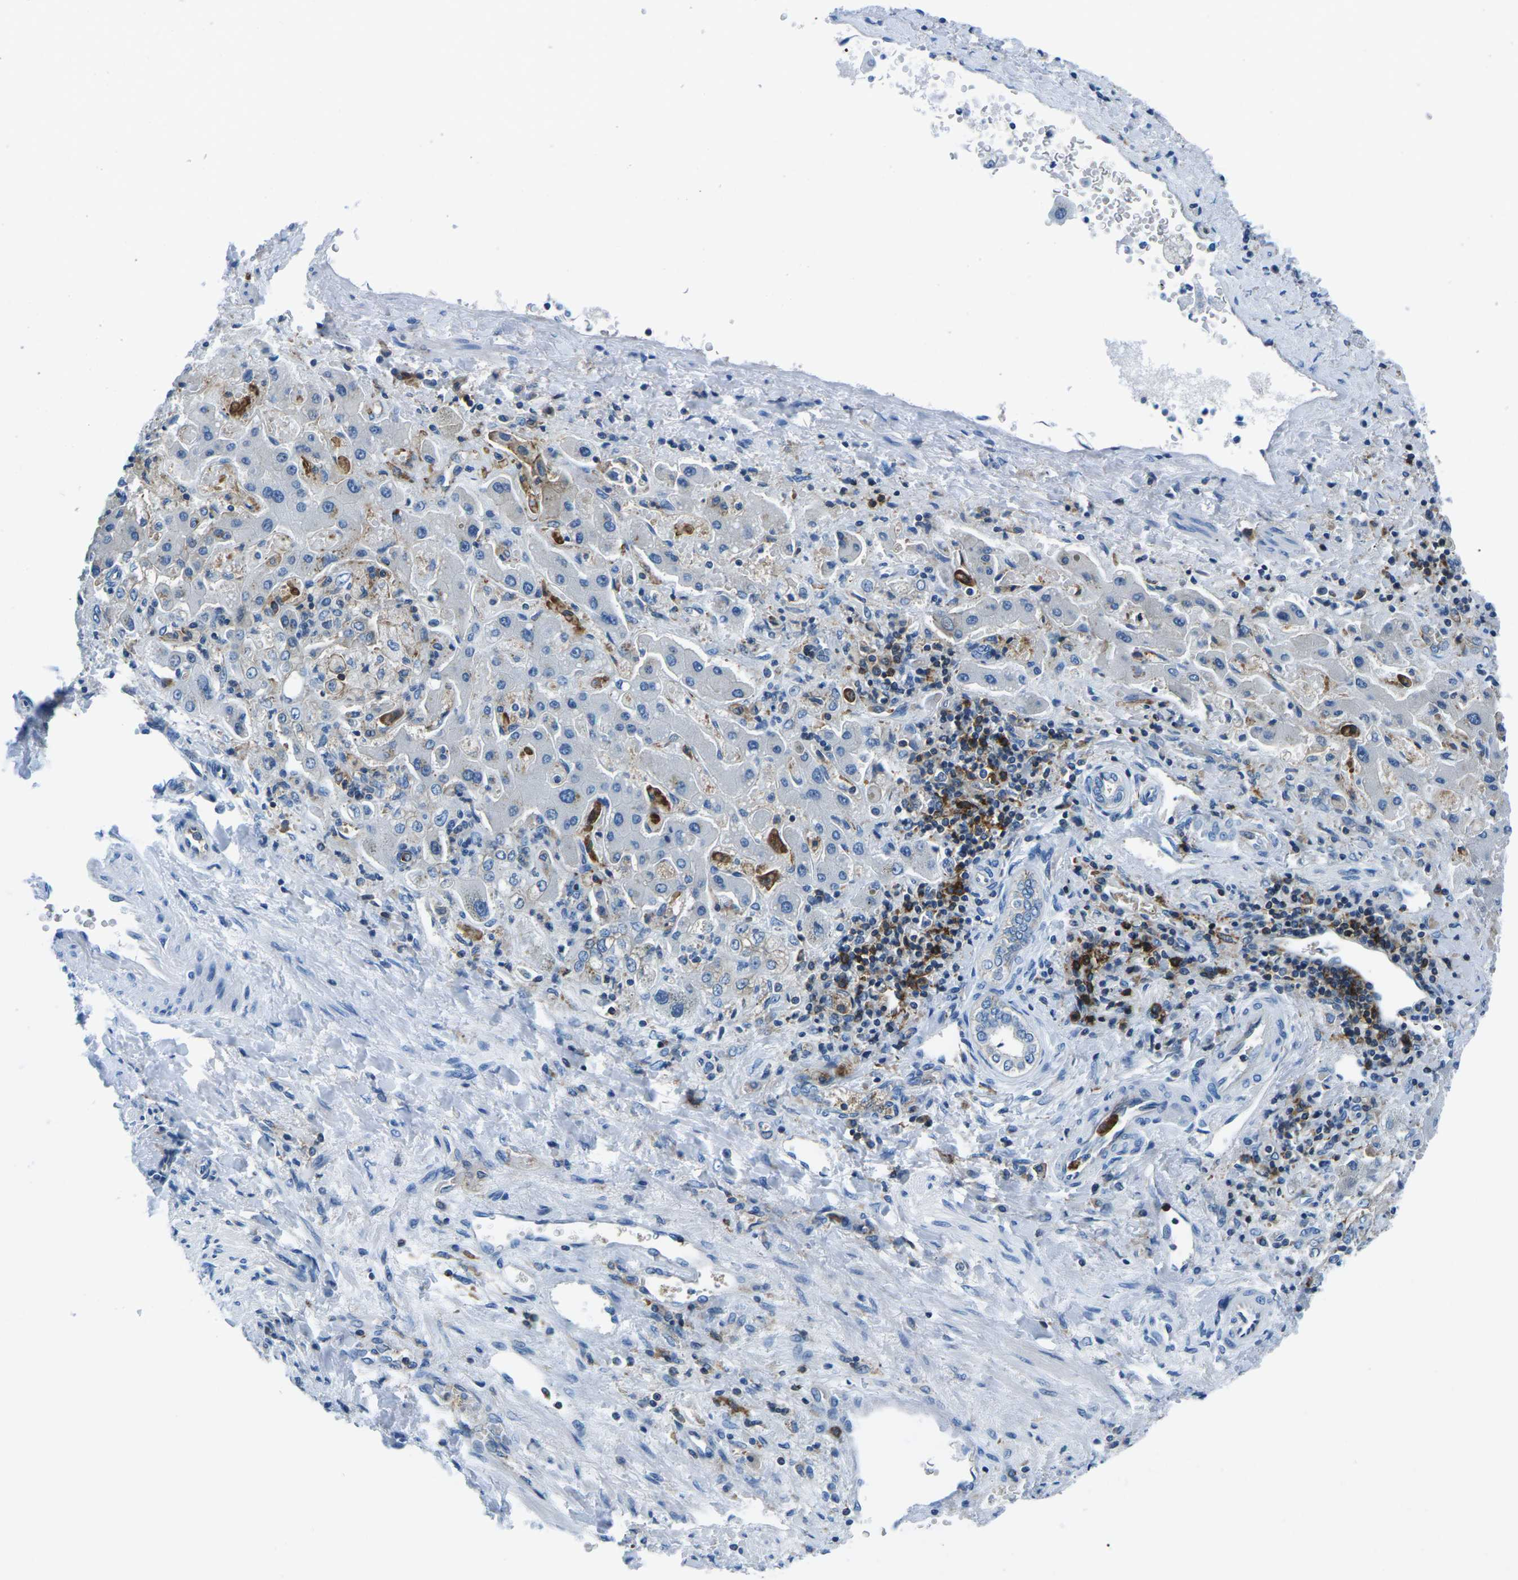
{"staining": {"intensity": "weak", "quantity": "<25%", "location": "cytoplasmic/membranous"}, "tissue": "liver cancer", "cell_type": "Tumor cells", "image_type": "cancer", "snomed": [{"axis": "morphology", "description": "Cholangiocarcinoma"}, {"axis": "topography", "description": "Liver"}], "caption": "Tumor cells are negative for brown protein staining in liver cancer (cholangiocarcinoma).", "gene": "SOCS4", "patient": {"sex": "male", "age": 50}}